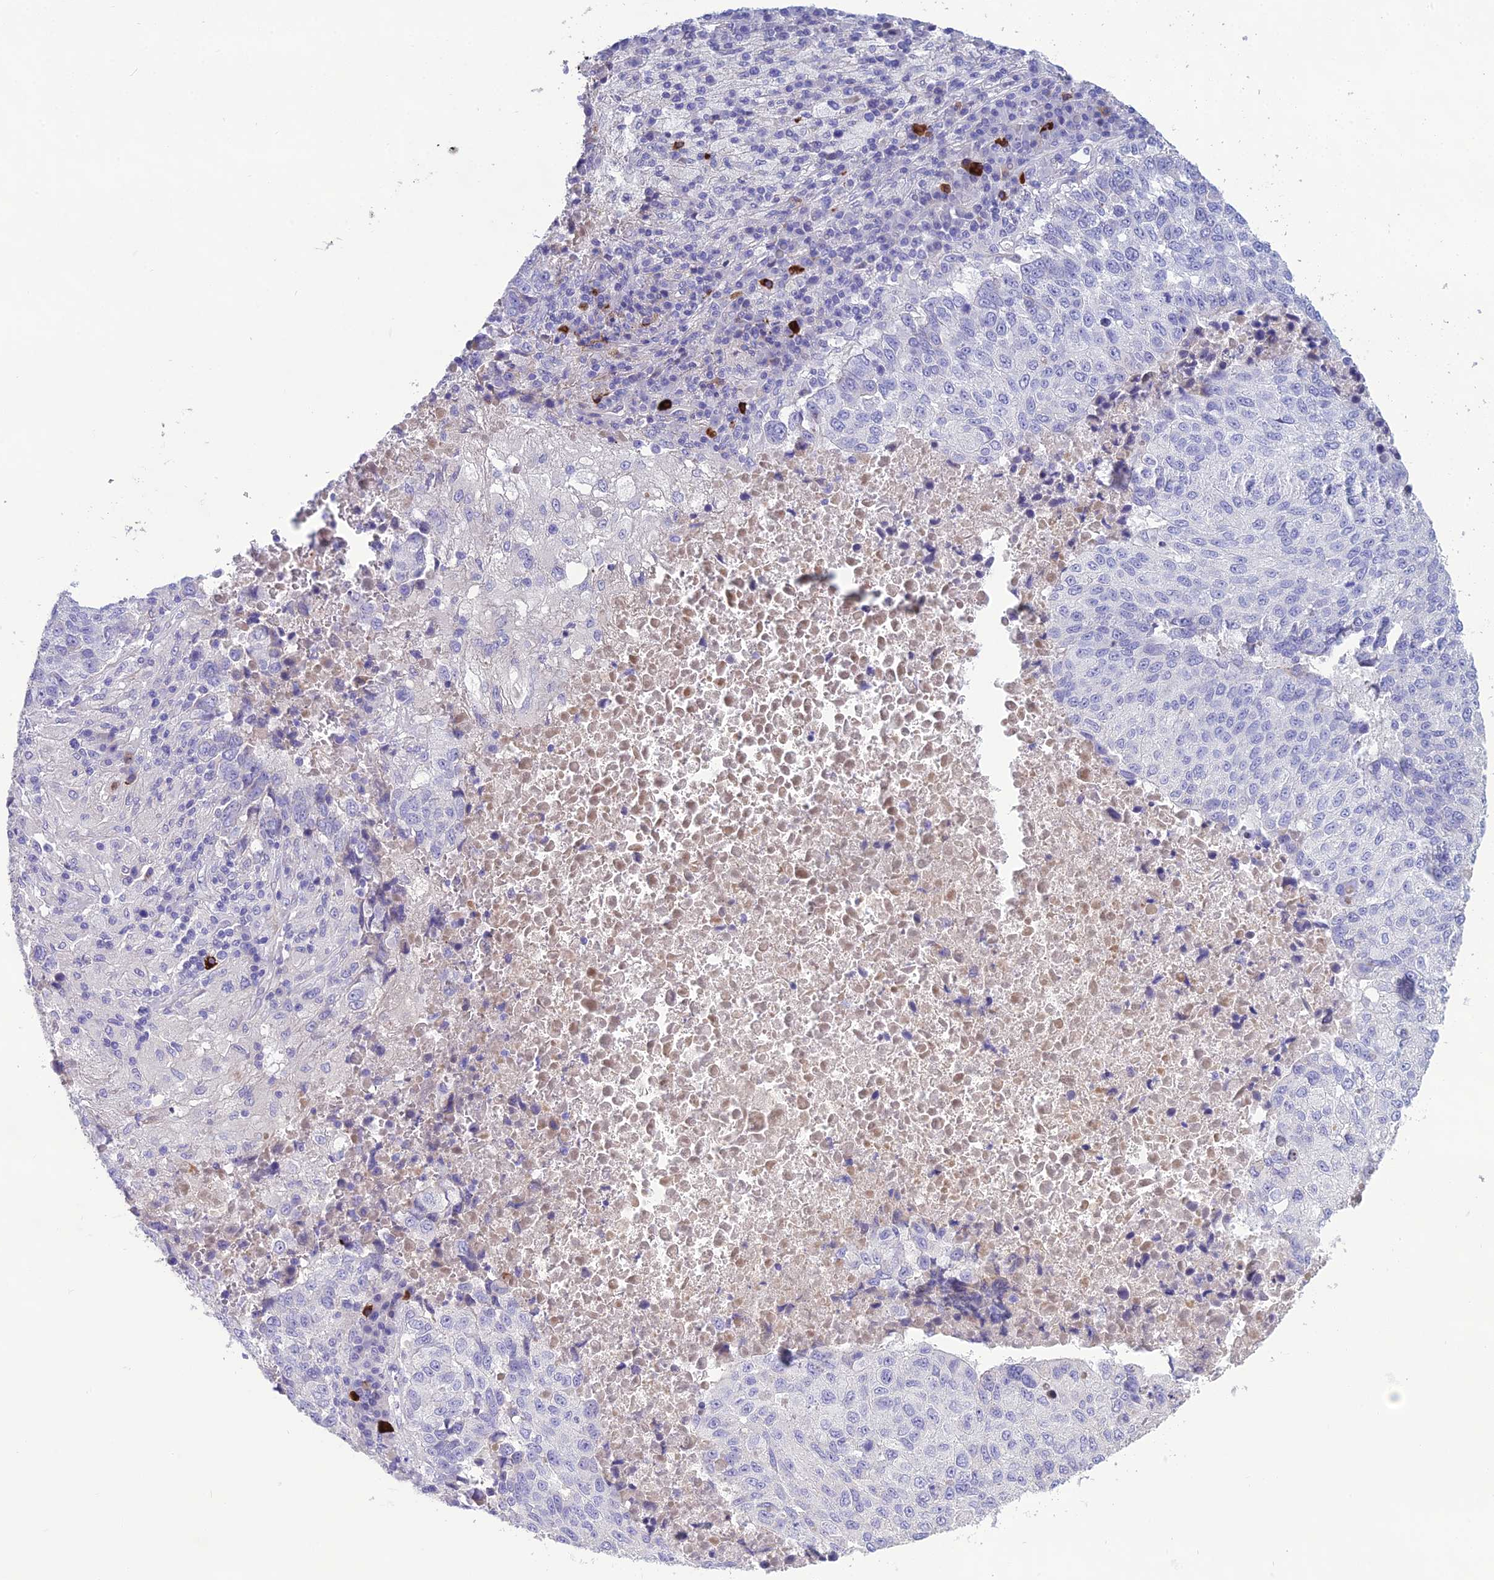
{"staining": {"intensity": "negative", "quantity": "none", "location": "none"}, "tissue": "lung cancer", "cell_type": "Tumor cells", "image_type": "cancer", "snomed": [{"axis": "morphology", "description": "Squamous cell carcinoma, NOS"}, {"axis": "topography", "description": "Lung"}], "caption": "Tumor cells are negative for protein expression in human lung cancer. (DAB (3,3'-diaminobenzidine) IHC visualized using brightfield microscopy, high magnification).", "gene": "OR56B1", "patient": {"sex": "male", "age": 73}}